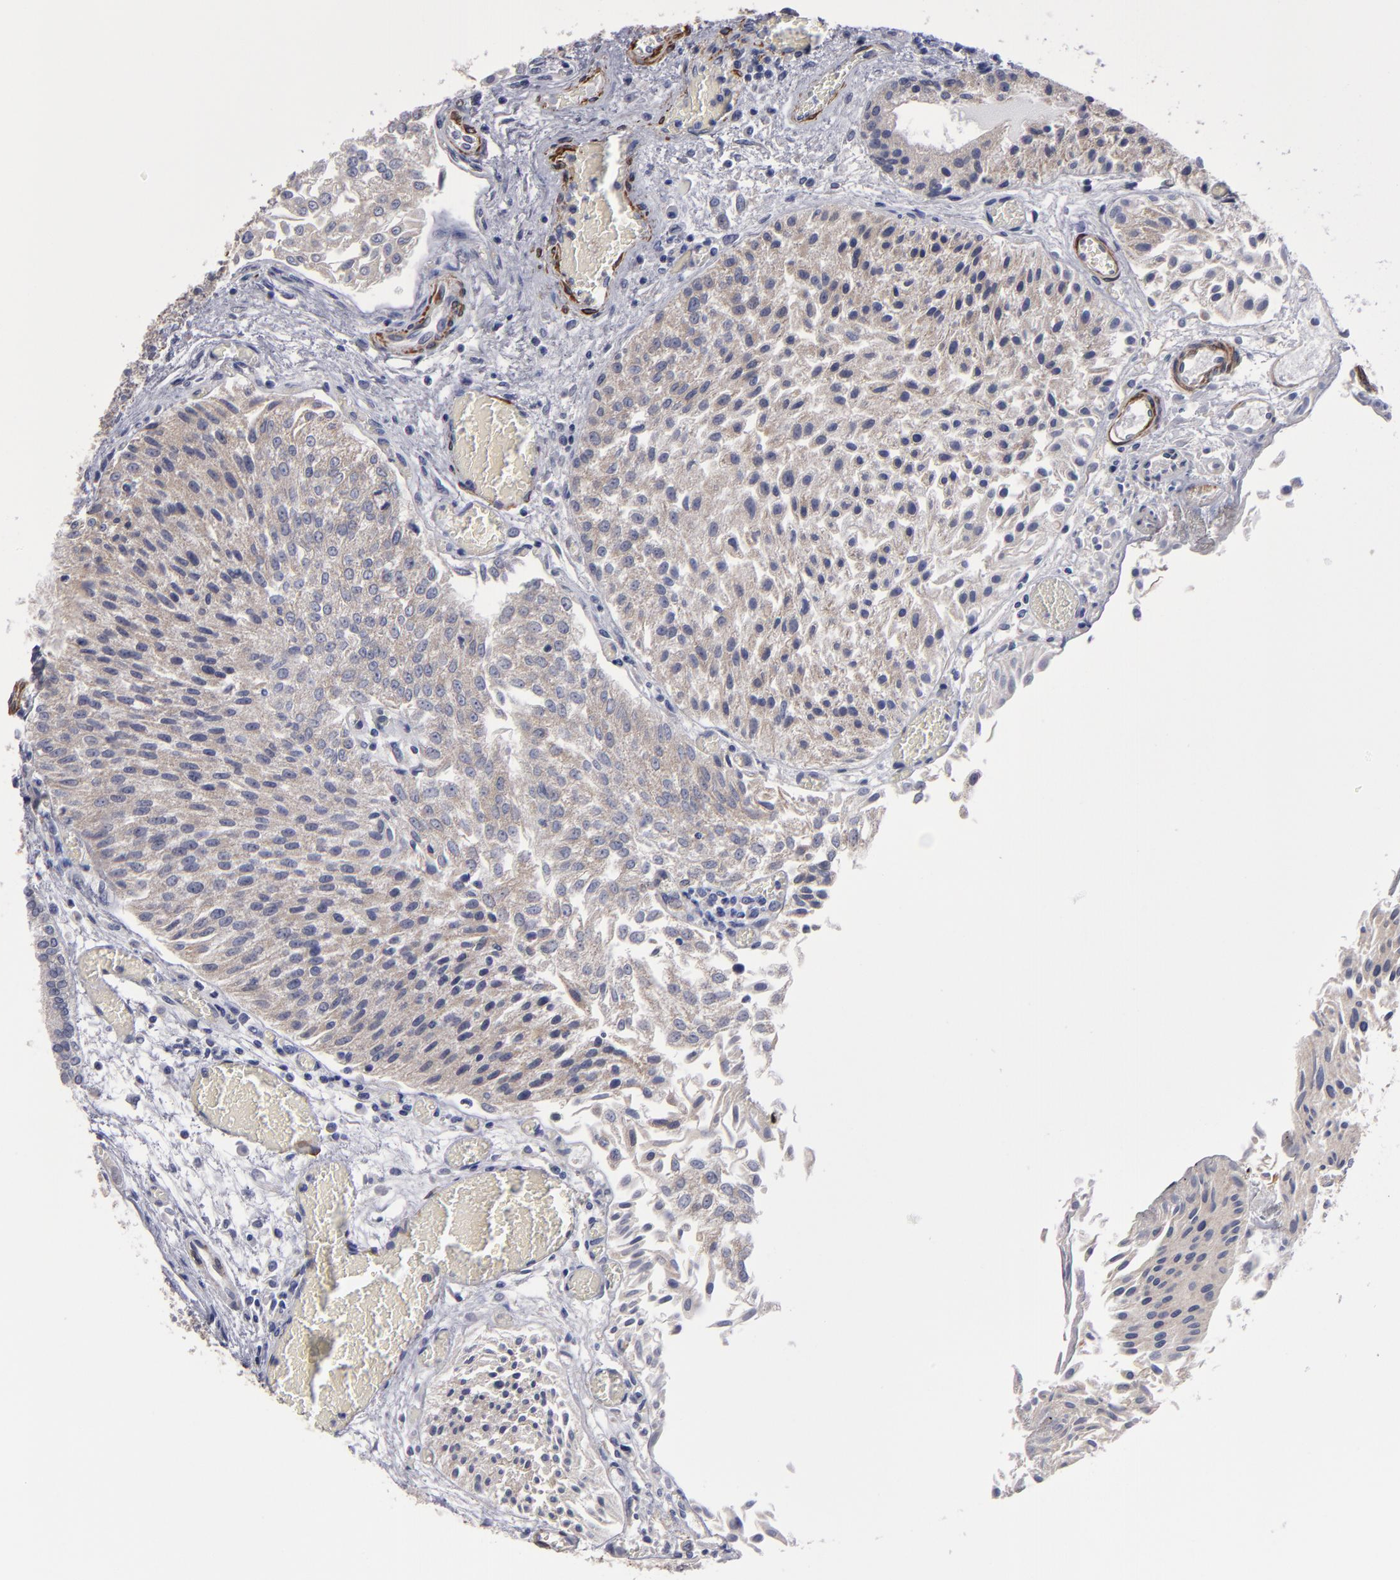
{"staining": {"intensity": "weak", "quantity": "25%-75%", "location": "cytoplasmic/membranous"}, "tissue": "urothelial cancer", "cell_type": "Tumor cells", "image_type": "cancer", "snomed": [{"axis": "morphology", "description": "Urothelial carcinoma, Low grade"}, {"axis": "topography", "description": "Urinary bladder"}], "caption": "Tumor cells show low levels of weak cytoplasmic/membranous staining in about 25%-75% of cells in low-grade urothelial carcinoma.", "gene": "SLMAP", "patient": {"sex": "male", "age": 86}}